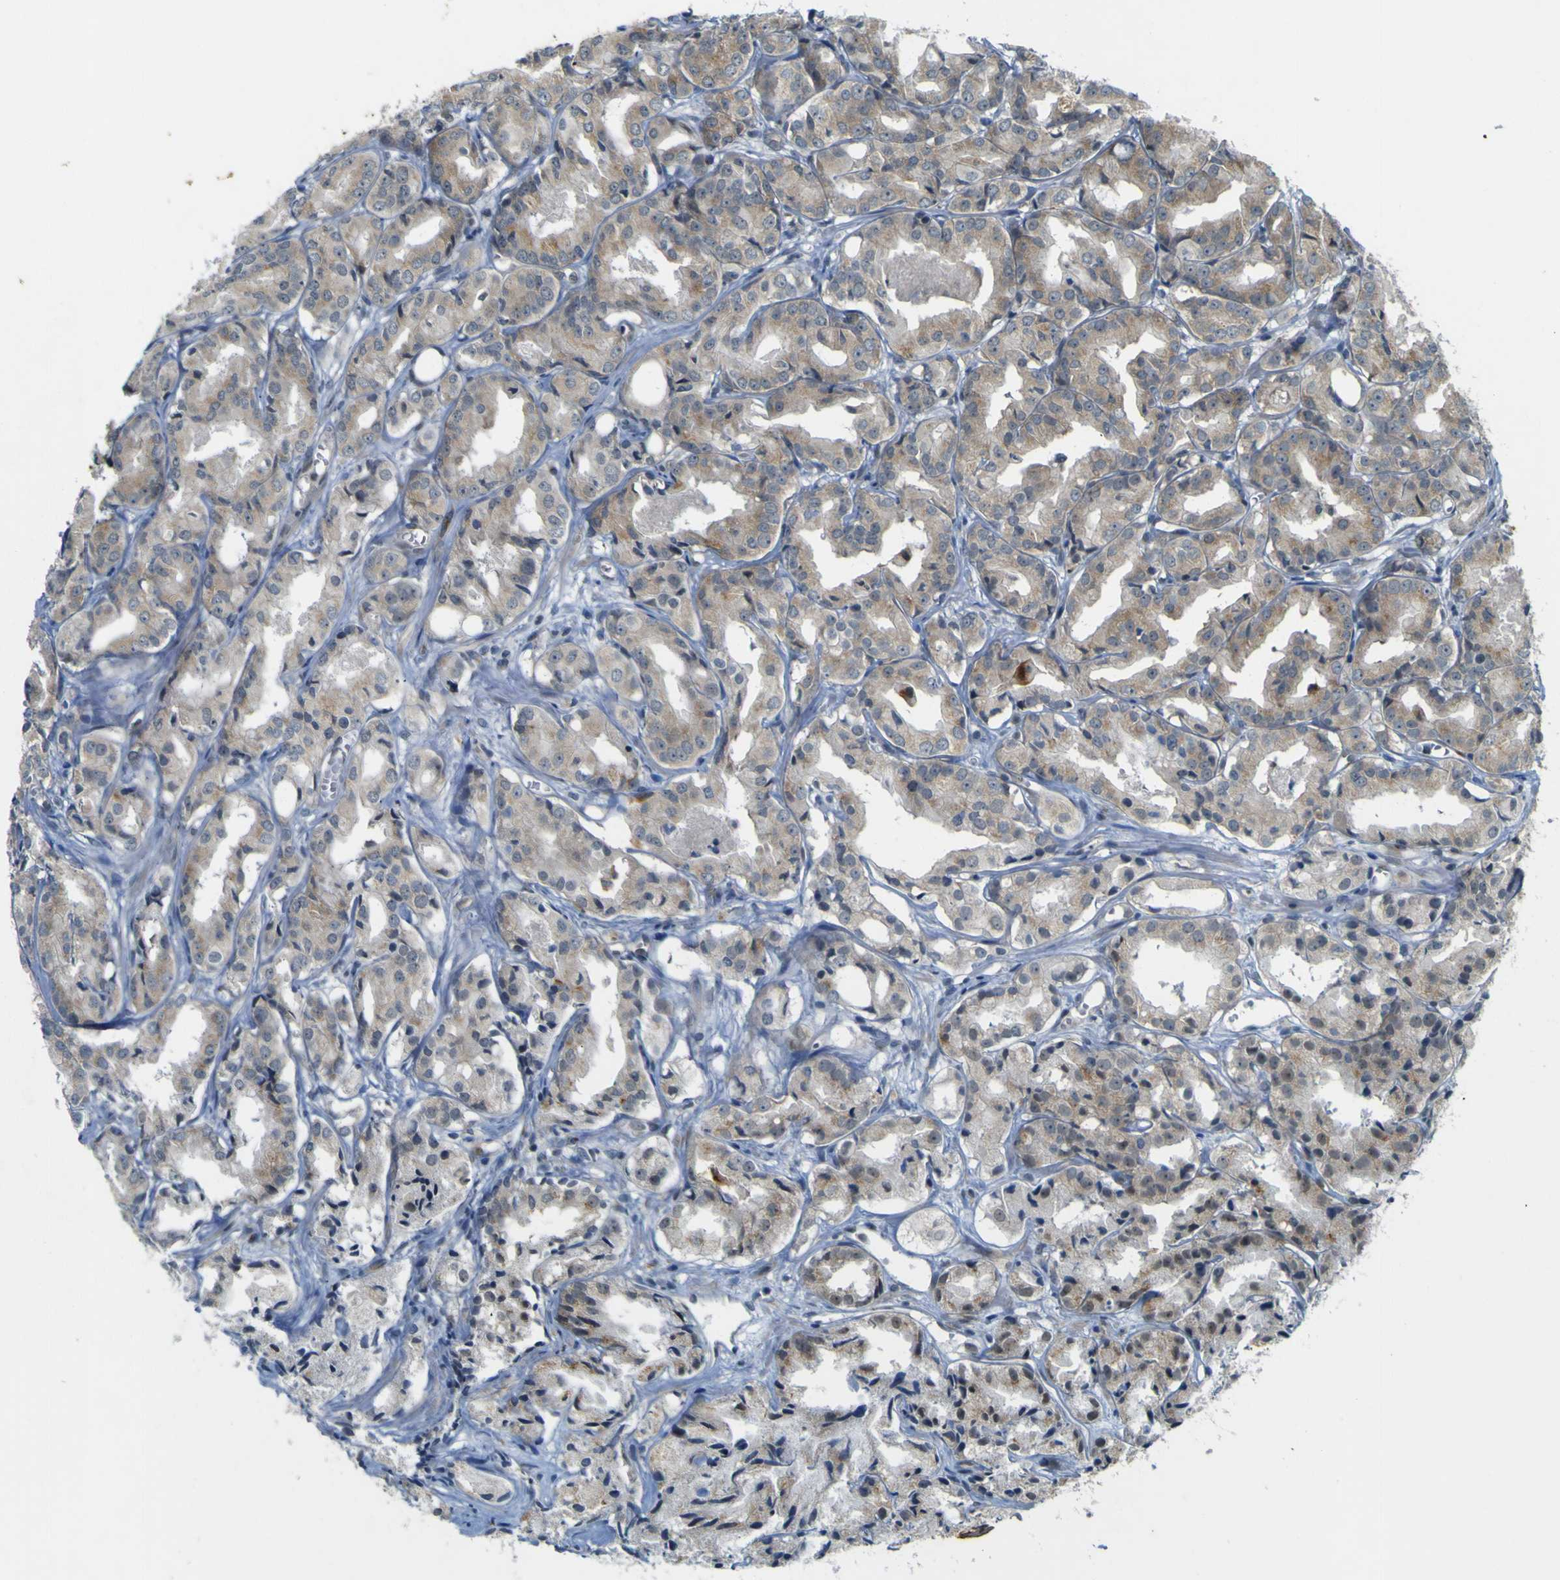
{"staining": {"intensity": "moderate", "quantity": "<25%", "location": "cytoplasmic/membranous"}, "tissue": "prostate cancer", "cell_type": "Tumor cells", "image_type": "cancer", "snomed": [{"axis": "morphology", "description": "Adenocarcinoma, Low grade"}, {"axis": "topography", "description": "Prostate"}], "caption": "Immunohistochemistry (IHC) image of neoplastic tissue: human prostate cancer stained using immunohistochemistry displays low levels of moderate protein expression localized specifically in the cytoplasmic/membranous of tumor cells, appearing as a cytoplasmic/membranous brown color.", "gene": "IGF2R", "patient": {"sex": "male", "age": 72}}